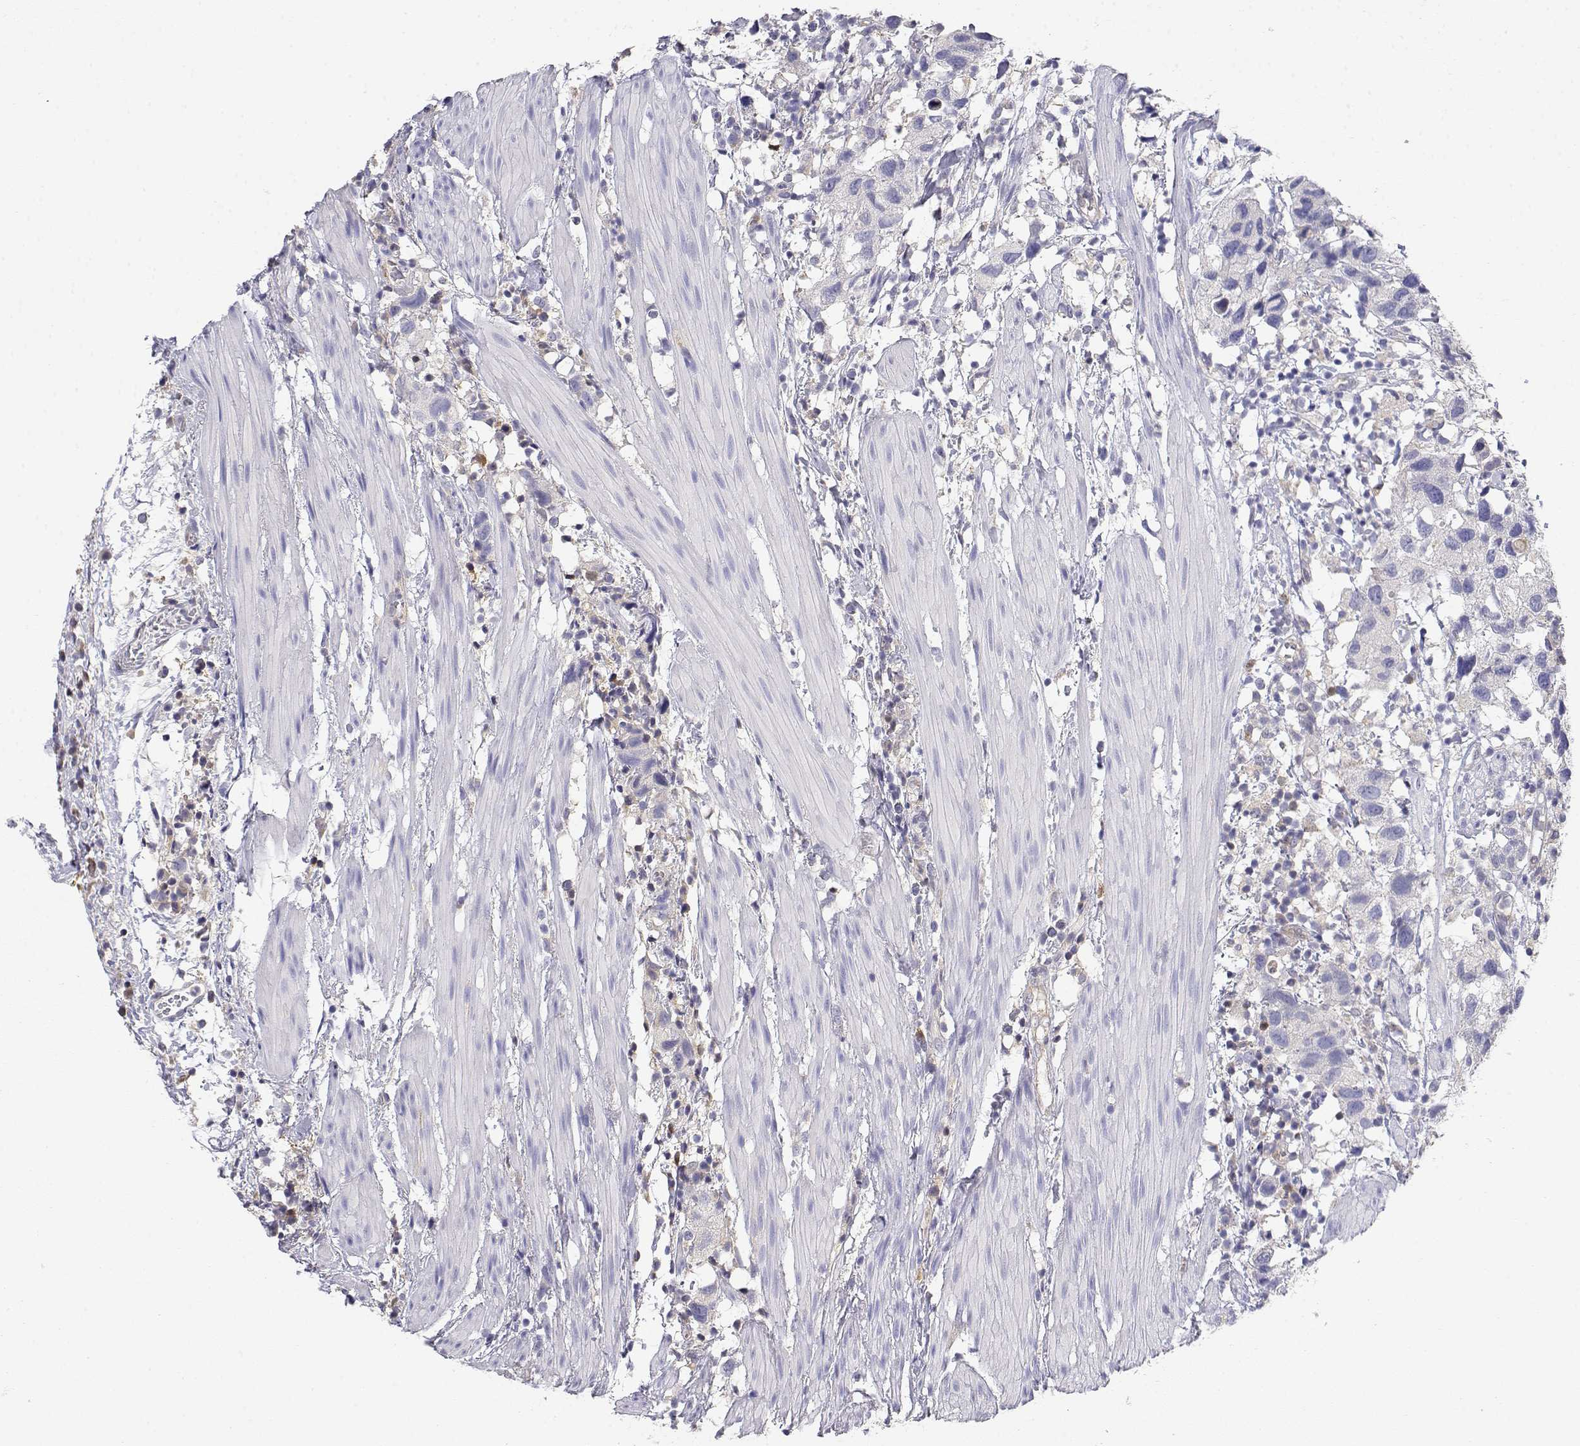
{"staining": {"intensity": "negative", "quantity": "none", "location": "none"}, "tissue": "urothelial cancer", "cell_type": "Tumor cells", "image_type": "cancer", "snomed": [{"axis": "morphology", "description": "Urothelial carcinoma, High grade"}, {"axis": "topography", "description": "Urinary bladder"}], "caption": "Tumor cells show no significant protein expression in urothelial carcinoma (high-grade).", "gene": "ADA", "patient": {"sex": "male", "age": 79}}